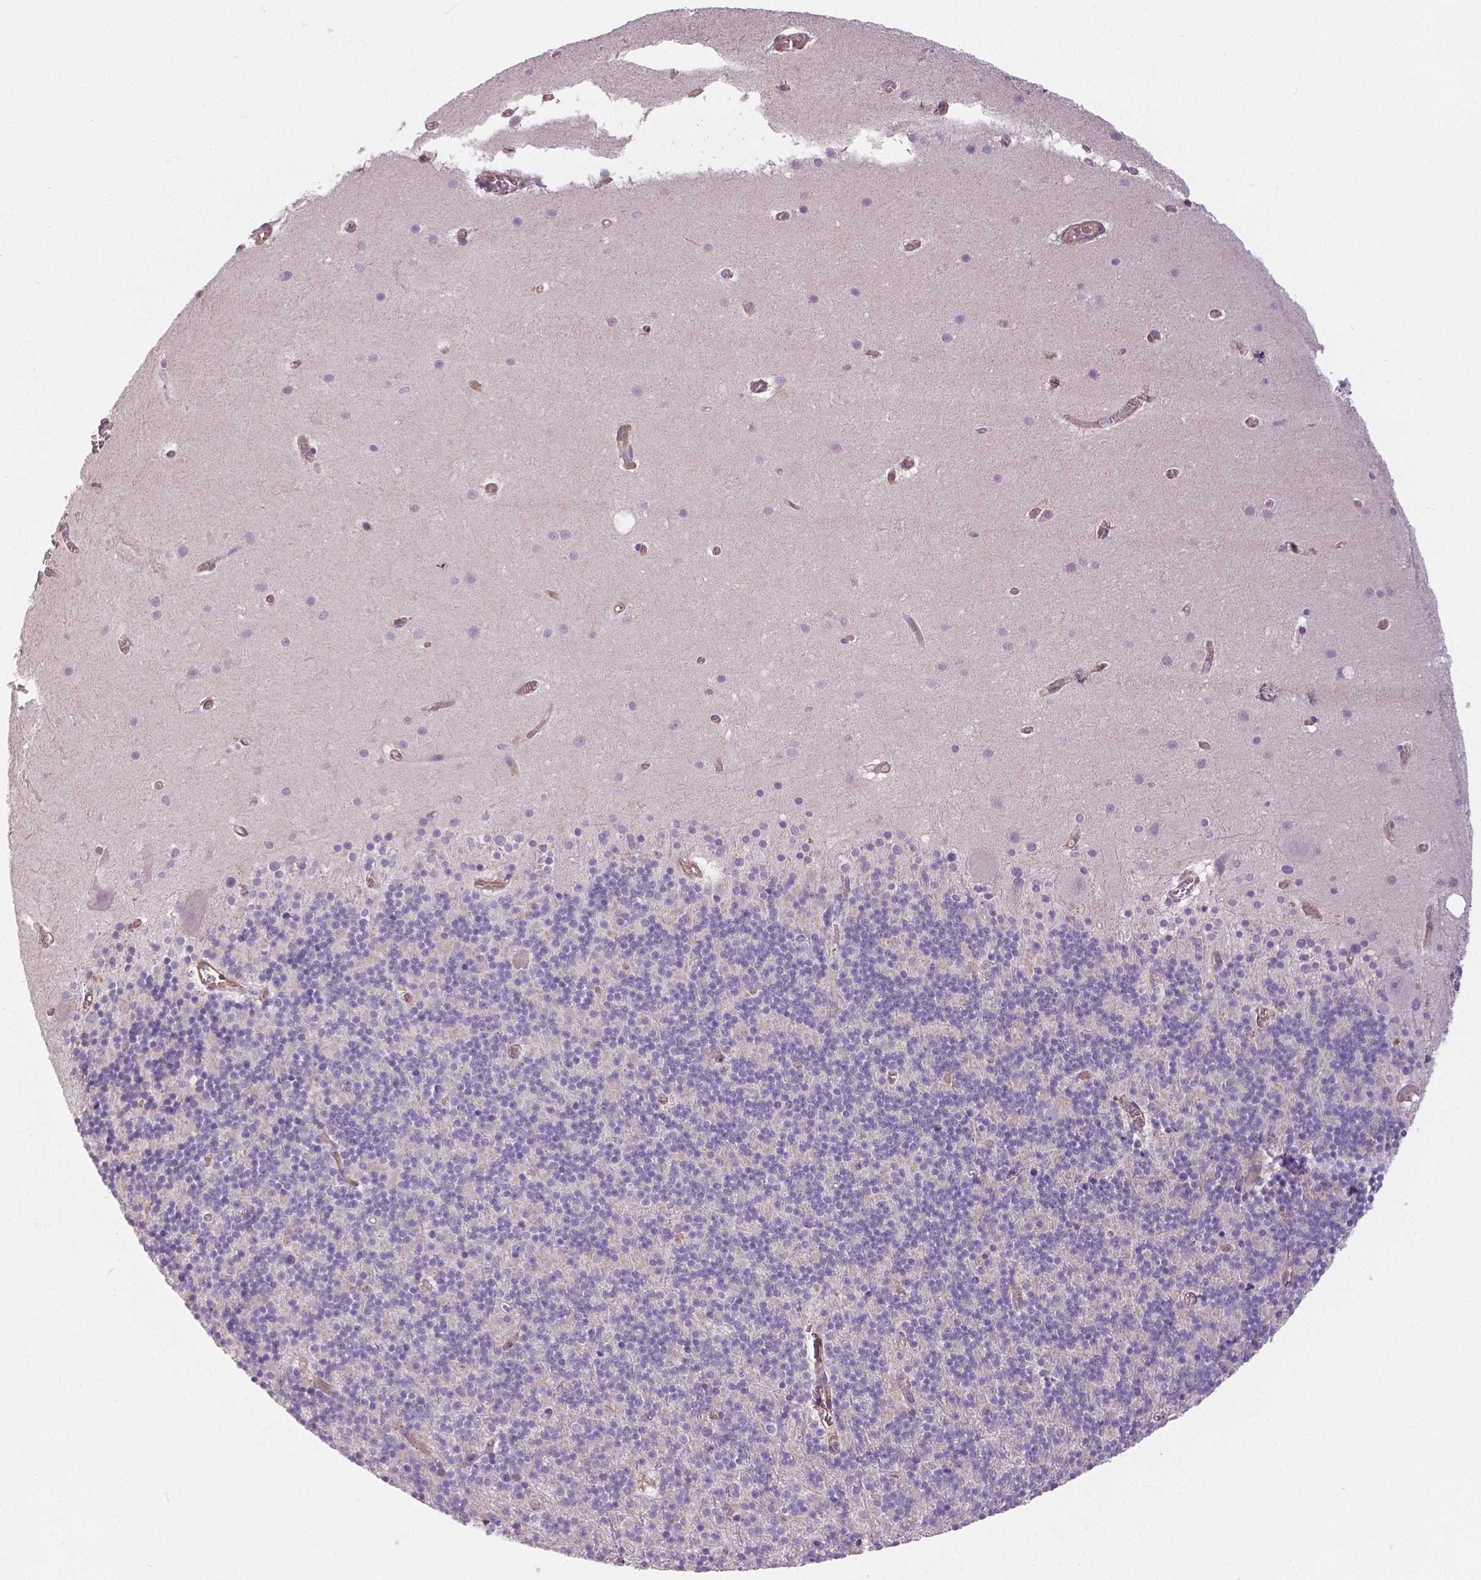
{"staining": {"intensity": "negative", "quantity": "none", "location": "none"}, "tissue": "cerebellum", "cell_type": "Cells in granular layer", "image_type": "normal", "snomed": [{"axis": "morphology", "description": "Normal tissue, NOS"}, {"axis": "topography", "description": "Cerebellum"}], "caption": "This is an IHC image of unremarkable human cerebellum. There is no expression in cells in granular layer.", "gene": "FLT1", "patient": {"sex": "male", "age": 70}}